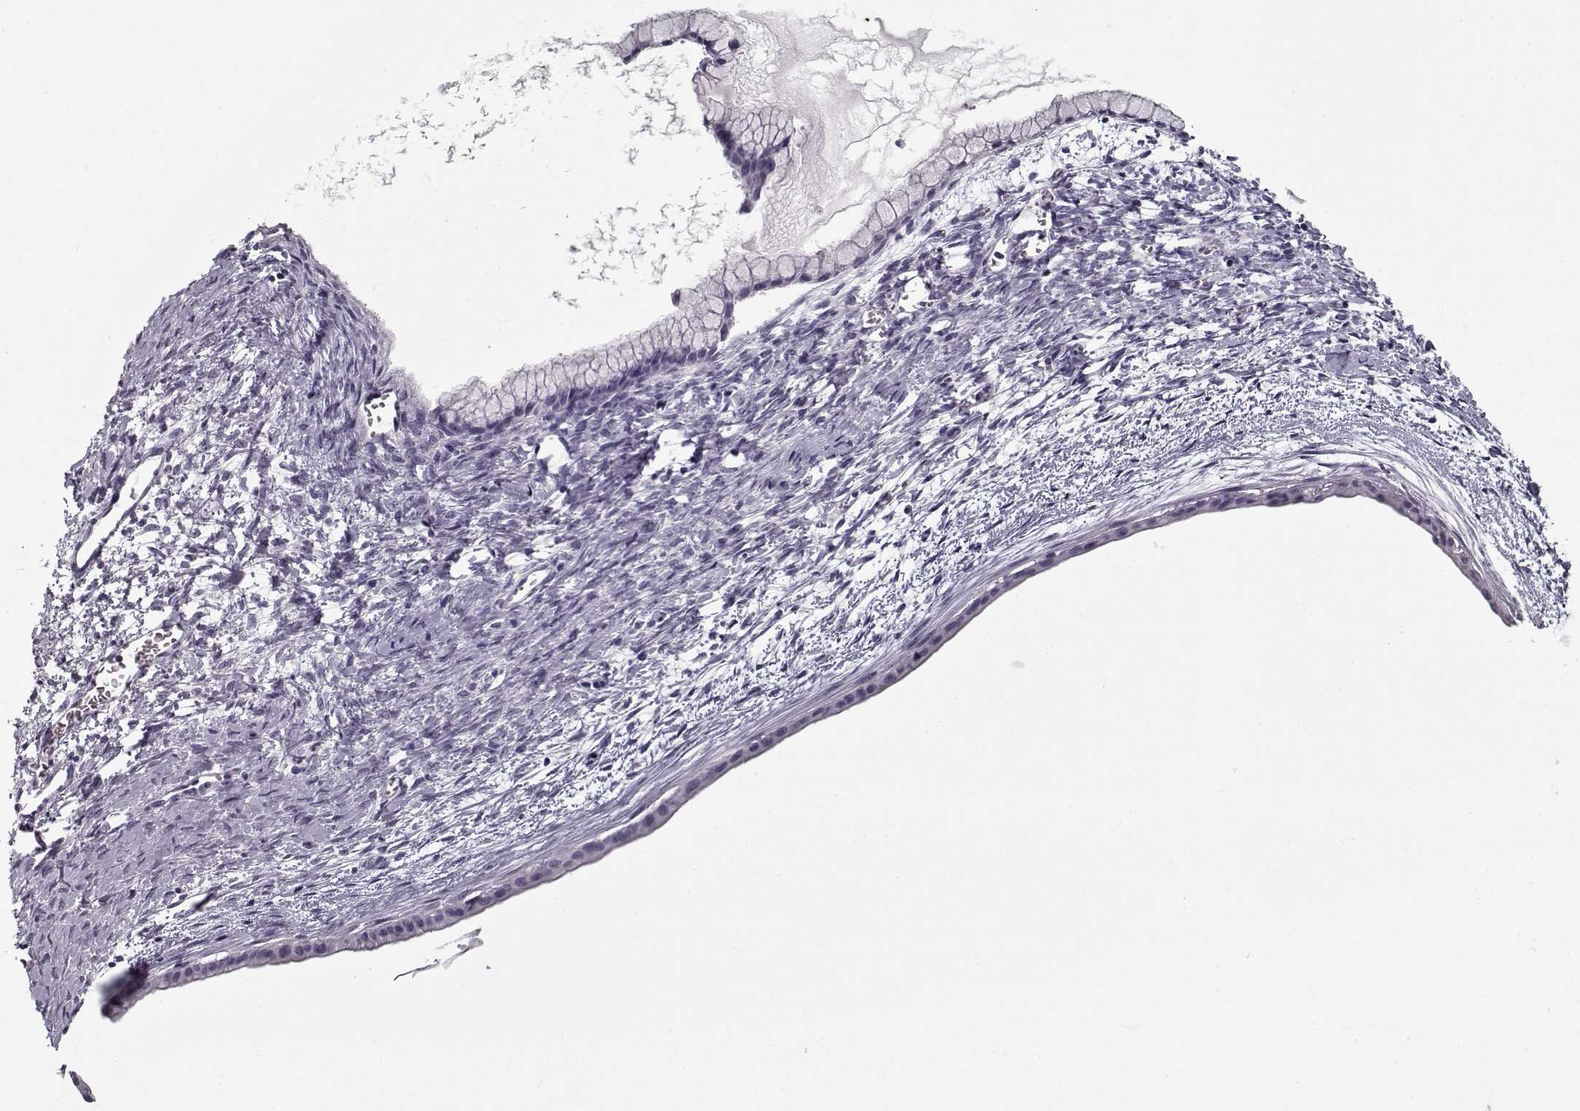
{"staining": {"intensity": "negative", "quantity": "none", "location": "none"}, "tissue": "ovarian cancer", "cell_type": "Tumor cells", "image_type": "cancer", "snomed": [{"axis": "morphology", "description": "Cystadenocarcinoma, mucinous, NOS"}, {"axis": "topography", "description": "Ovary"}], "caption": "Immunohistochemical staining of ovarian mucinous cystadenocarcinoma demonstrates no significant positivity in tumor cells. The staining is performed using DAB (3,3'-diaminobenzidine) brown chromogen with nuclei counter-stained in using hematoxylin.", "gene": "SPACA9", "patient": {"sex": "female", "age": 41}}